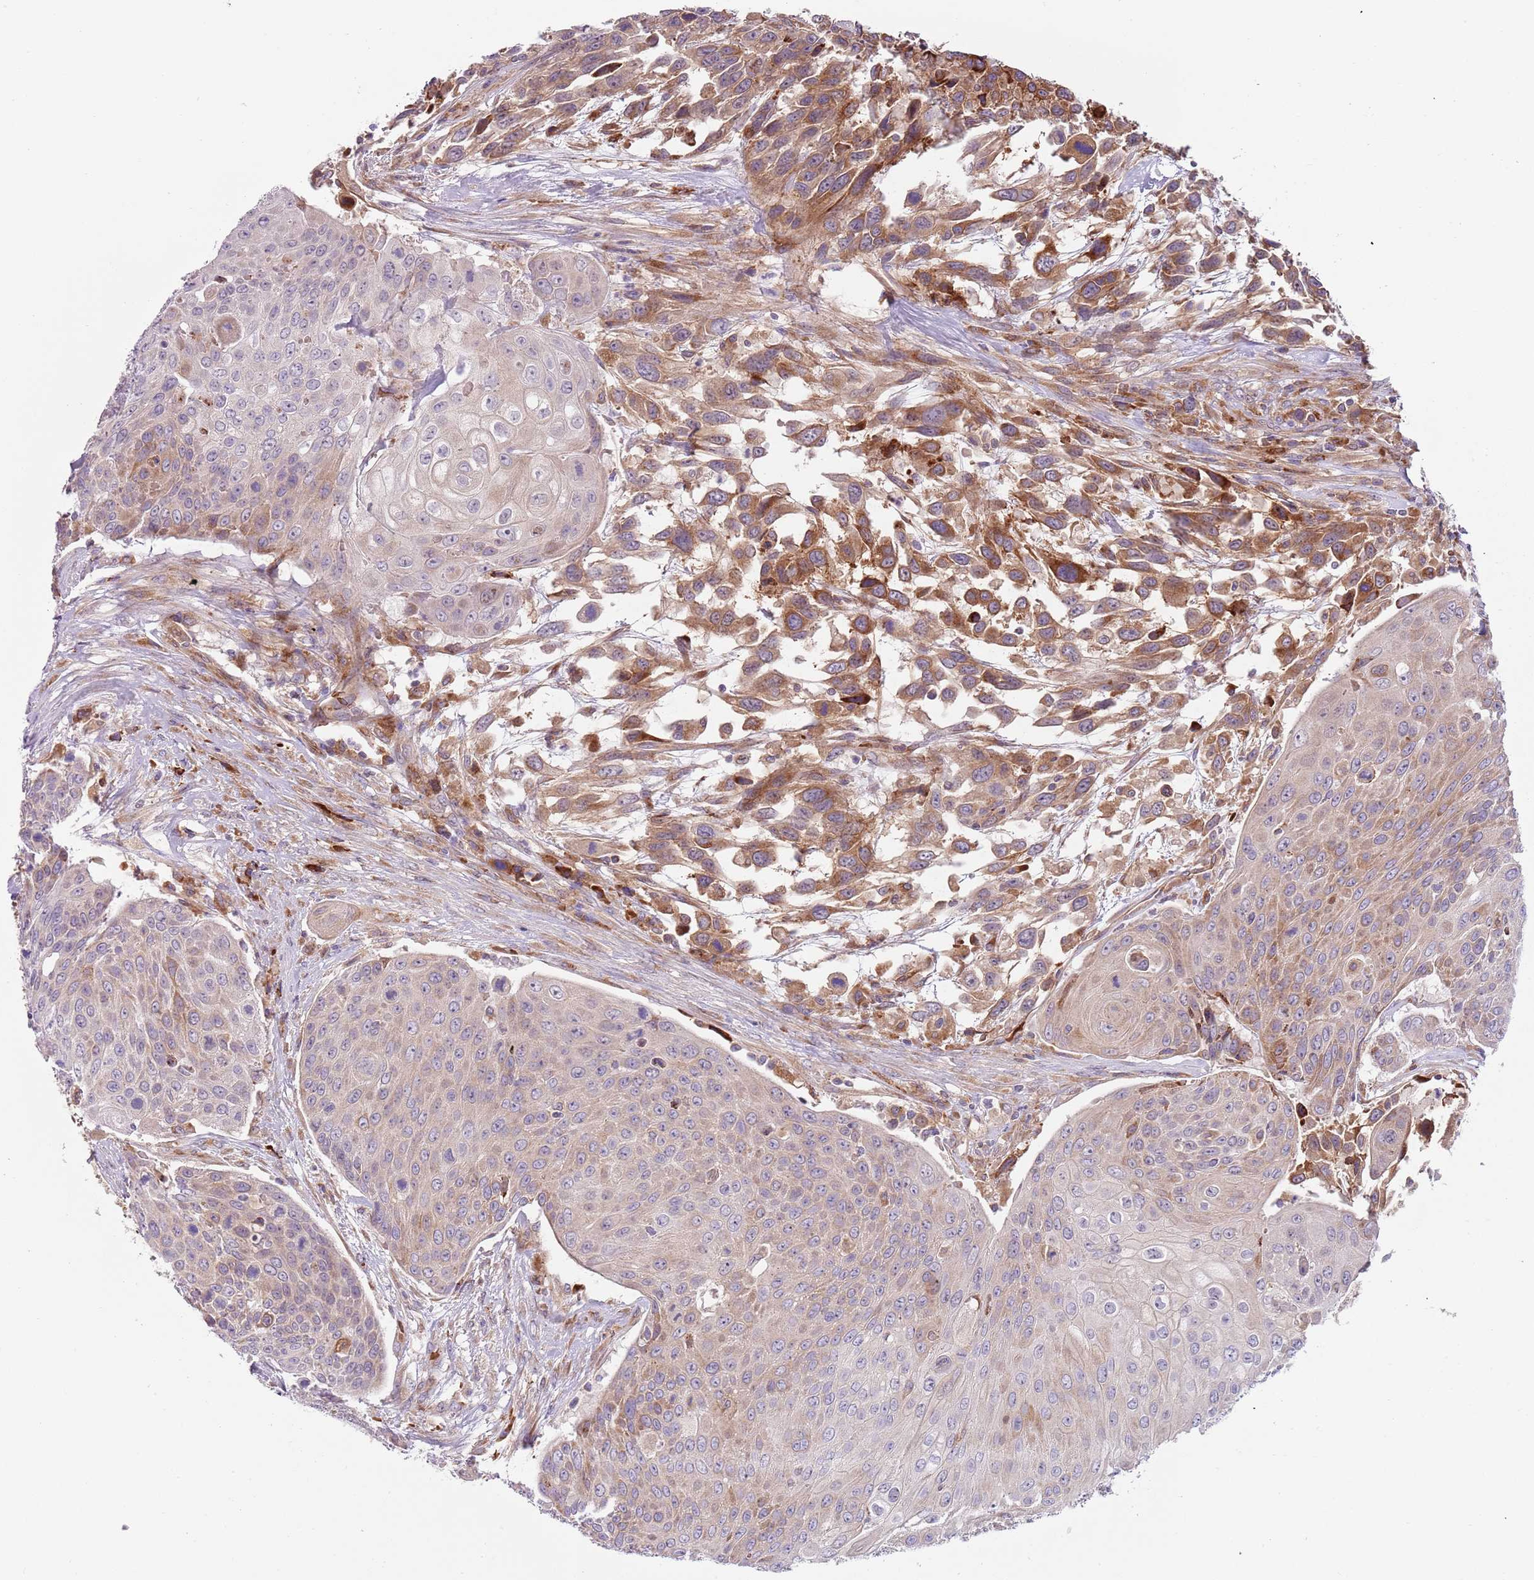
{"staining": {"intensity": "moderate", "quantity": "25%-75%", "location": "cytoplasmic/membranous"}, "tissue": "urothelial cancer", "cell_type": "Tumor cells", "image_type": "cancer", "snomed": [{"axis": "morphology", "description": "Urothelial carcinoma, High grade"}, {"axis": "topography", "description": "Urinary bladder"}], "caption": "The histopathology image exhibits a brown stain indicating the presence of a protein in the cytoplasmic/membranous of tumor cells in high-grade urothelial carcinoma.", "gene": "VWCE", "patient": {"sex": "female", "age": 70}}